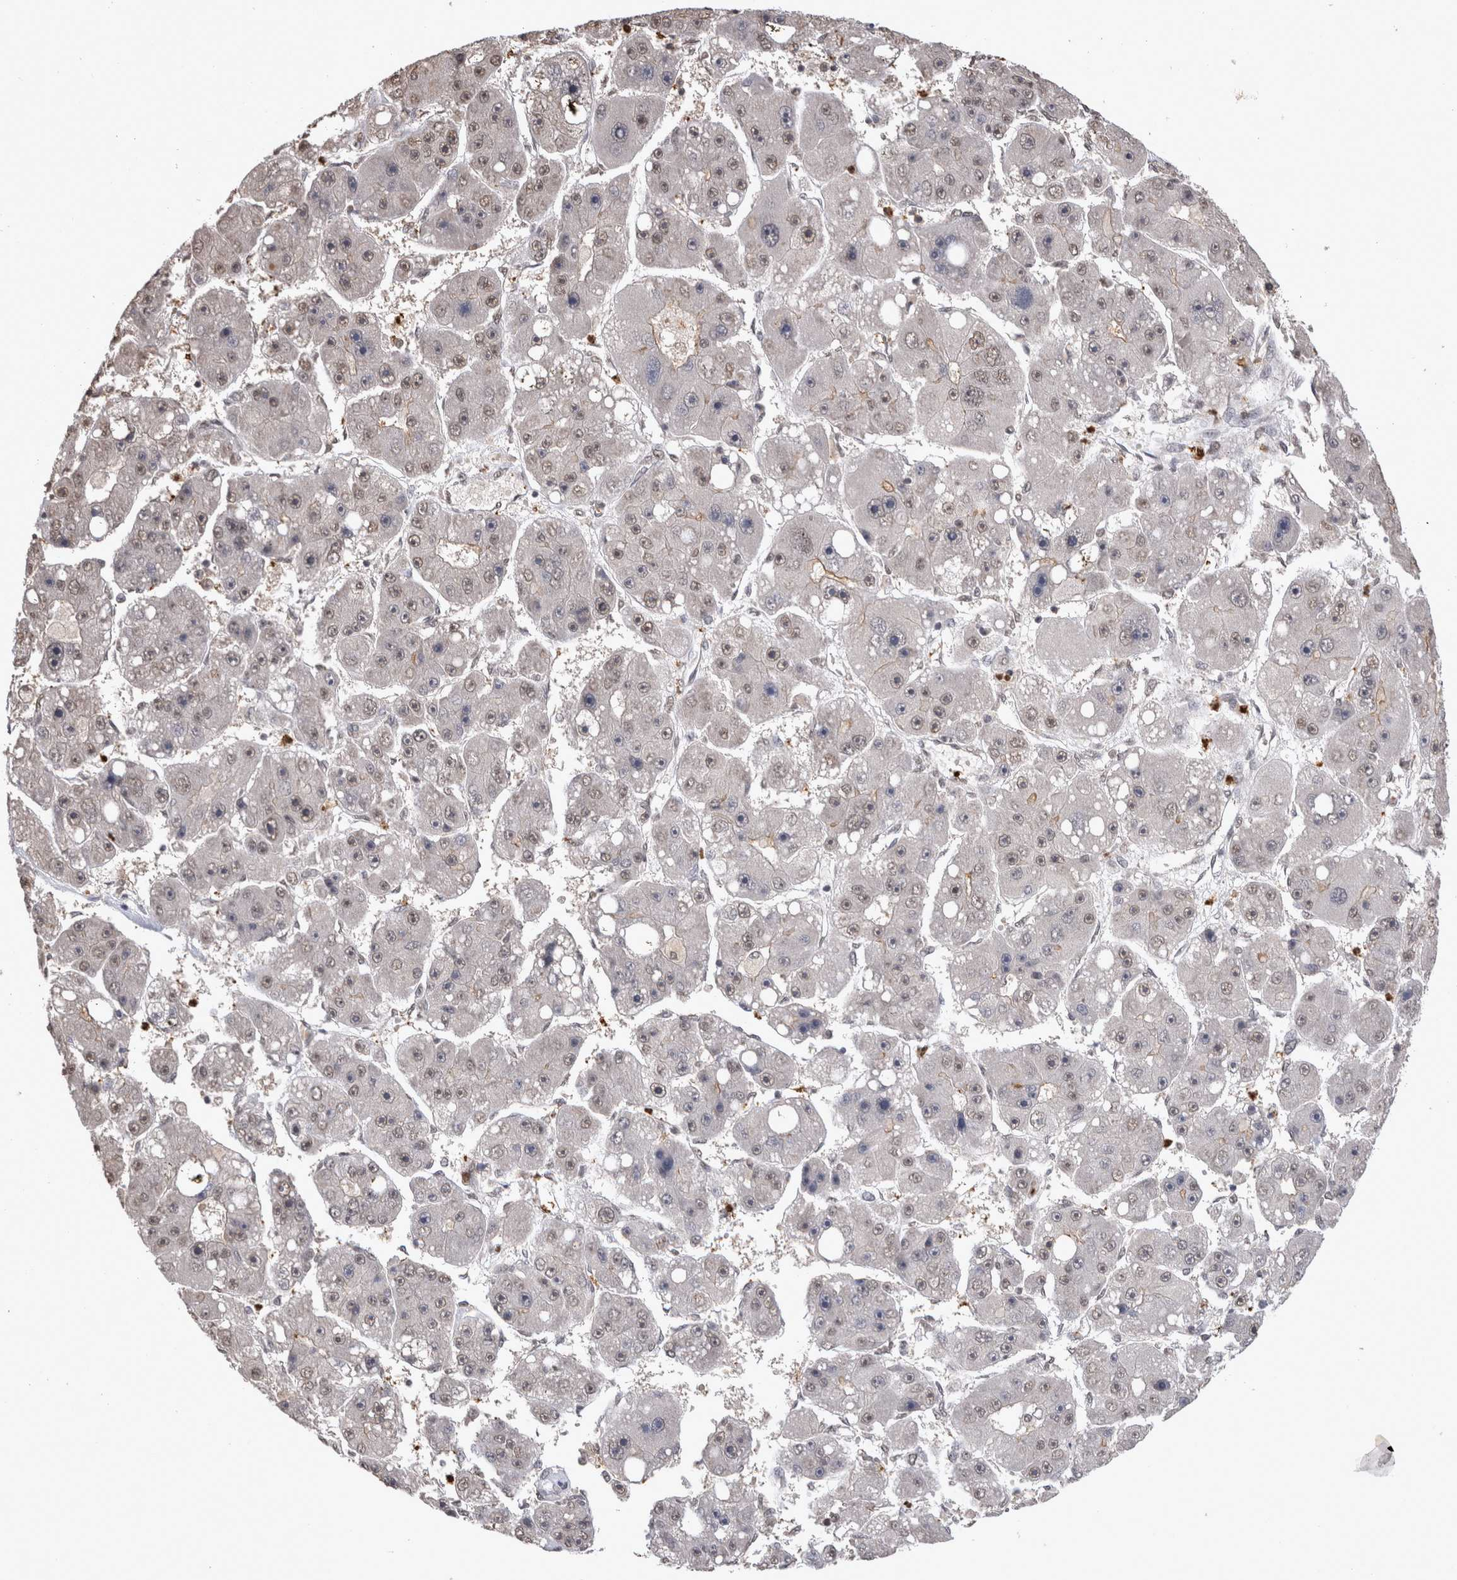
{"staining": {"intensity": "weak", "quantity": "<25%", "location": "nuclear"}, "tissue": "liver cancer", "cell_type": "Tumor cells", "image_type": "cancer", "snomed": [{"axis": "morphology", "description": "Carcinoma, Hepatocellular, NOS"}, {"axis": "topography", "description": "Liver"}], "caption": "Liver cancer (hepatocellular carcinoma) was stained to show a protein in brown. There is no significant staining in tumor cells. Brightfield microscopy of immunohistochemistry stained with DAB (brown) and hematoxylin (blue), captured at high magnification.", "gene": "PAK4", "patient": {"sex": "female", "age": 61}}